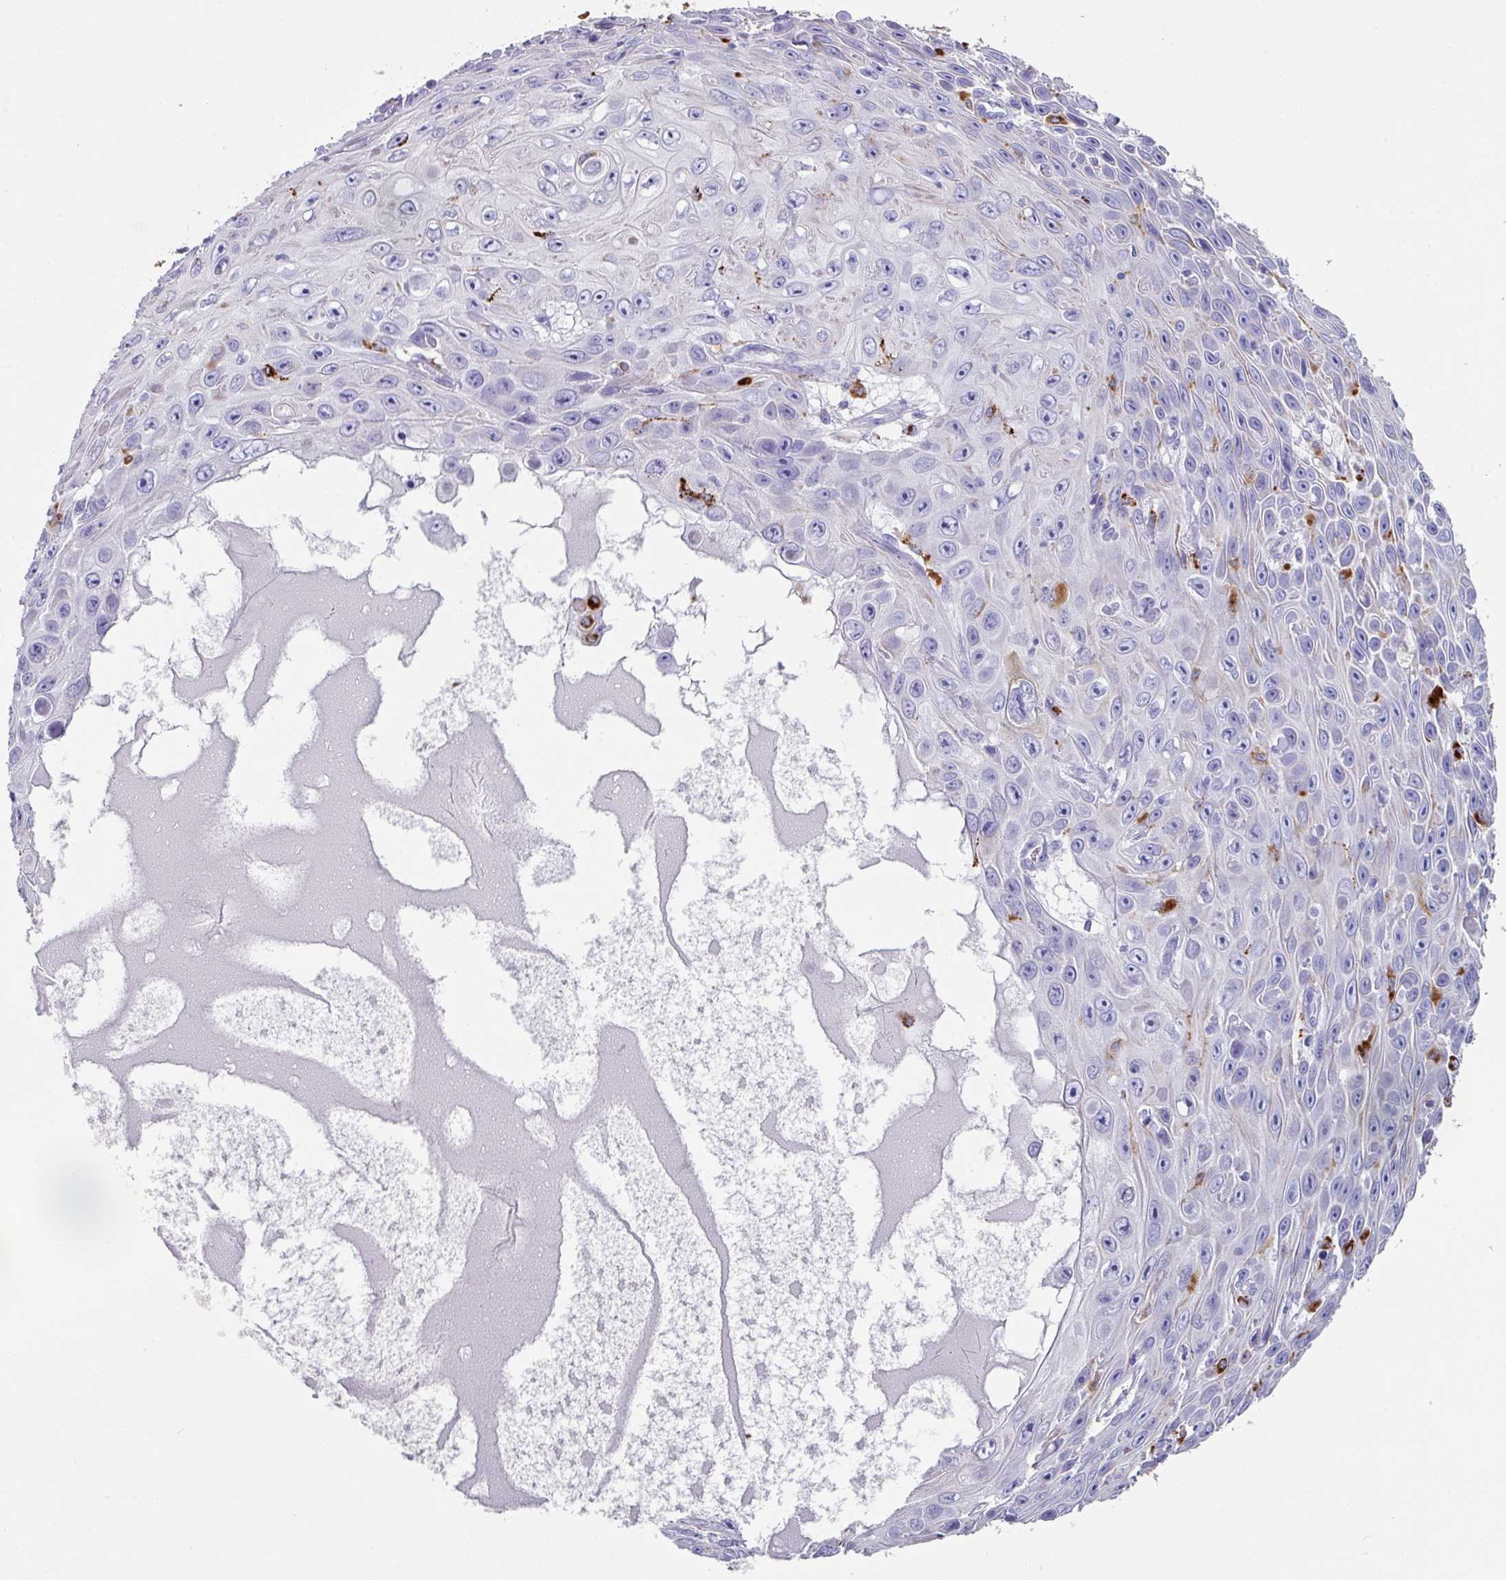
{"staining": {"intensity": "negative", "quantity": "none", "location": "none"}, "tissue": "skin cancer", "cell_type": "Tumor cells", "image_type": "cancer", "snomed": [{"axis": "morphology", "description": "Squamous cell carcinoma, NOS"}, {"axis": "topography", "description": "Skin"}], "caption": "The IHC micrograph has no significant expression in tumor cells of skin cancer (squamous cell carcinoma) tissue.", "gene": "CPVL", "patient": {"sex": "male", "age": 82}}